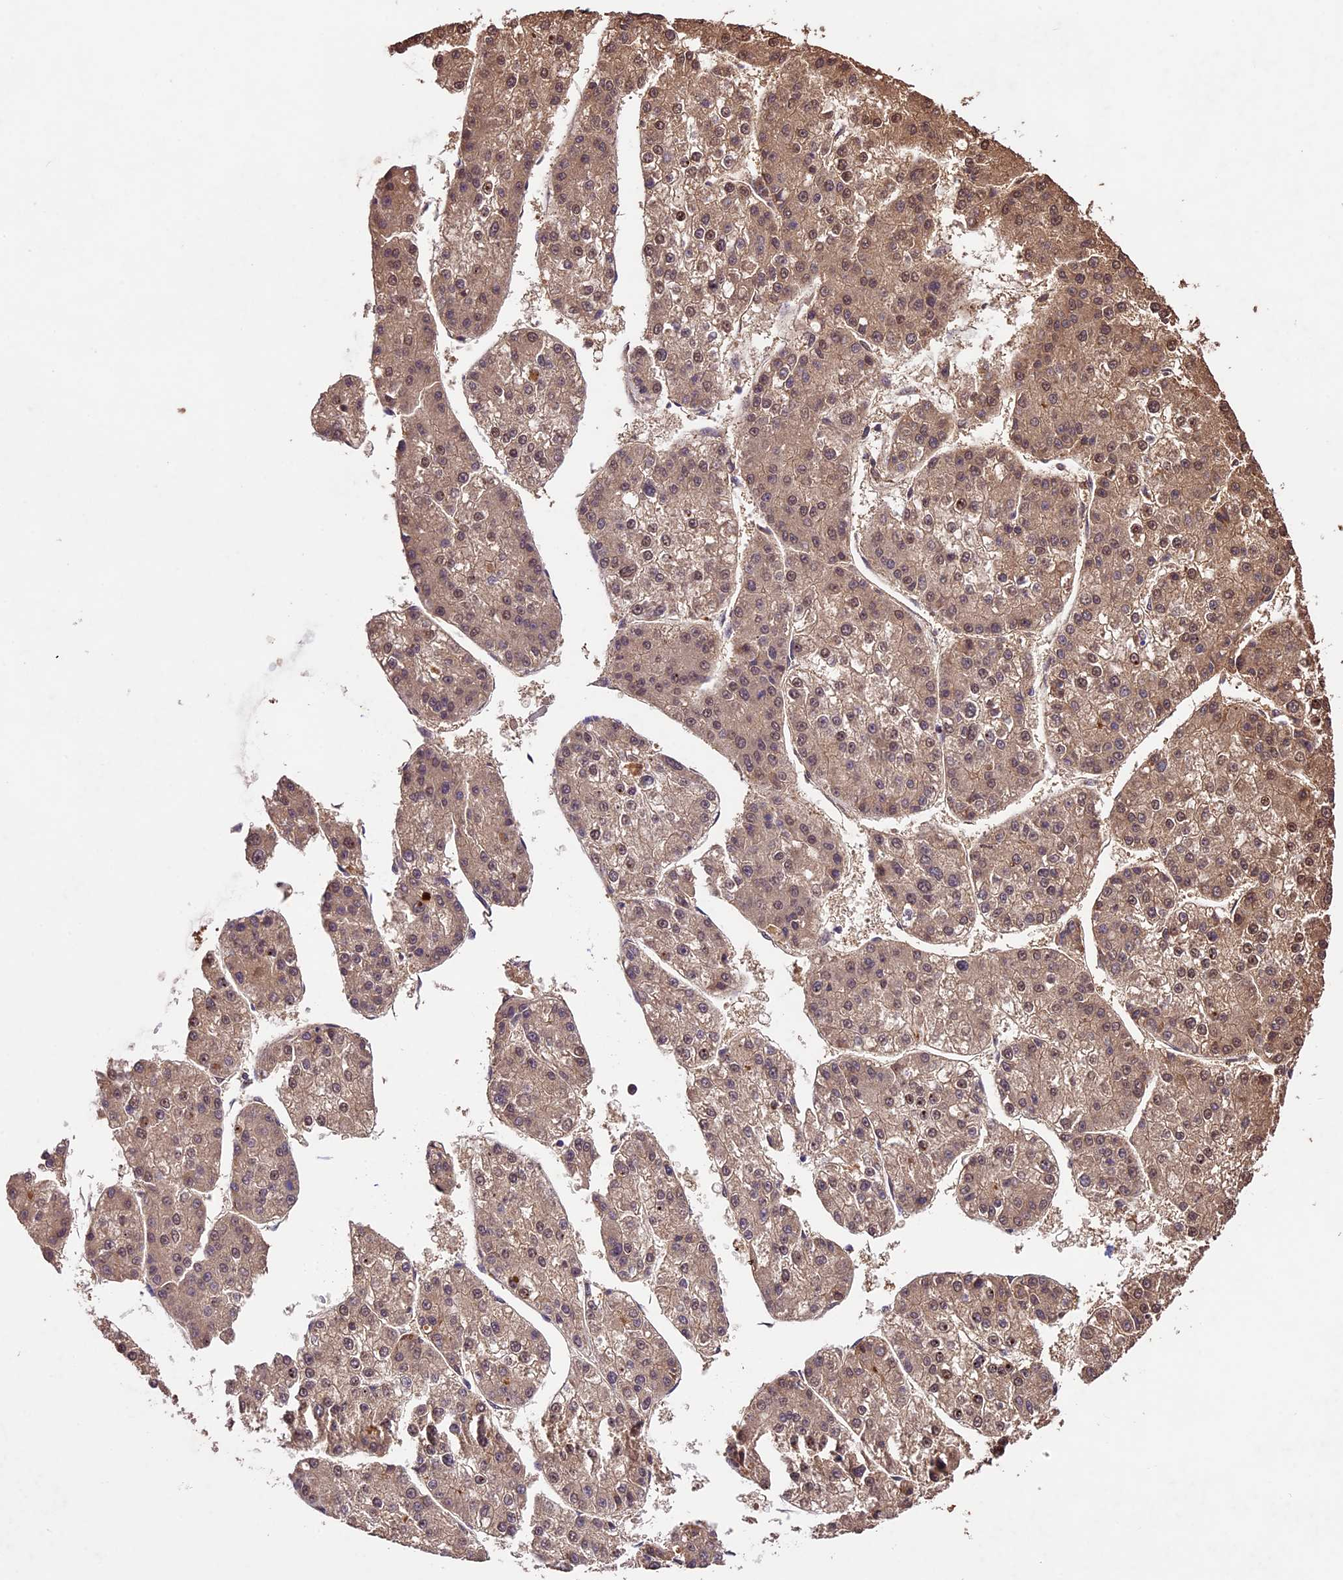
{"staining": {"intensity": "moderate", "quantity": ">75%", "location": "cytoplasmic/membranous,nuclear"}, "tissue": "liver cancer", "cell_type": "Tumor cells", "image_type": "cancer", "snomed": [{"axis": "morphology", "description": "Carcinoma, Hepatocellular, NOS"}, {"axis": "topography", "description": "Liver"}], "caption": "High-magnification brightfield microscopy of liver hepatocellular carcinoma stained with DAB (brown) and counterstained with hematoxylin (blue). tumor cells exhibit moderate cytoplasmic/membranous and nuclear expression is identified in approximately>75% of cells.", "gene": "CDKN2AIP", "patient": {"sex": "female", "age": 73}}